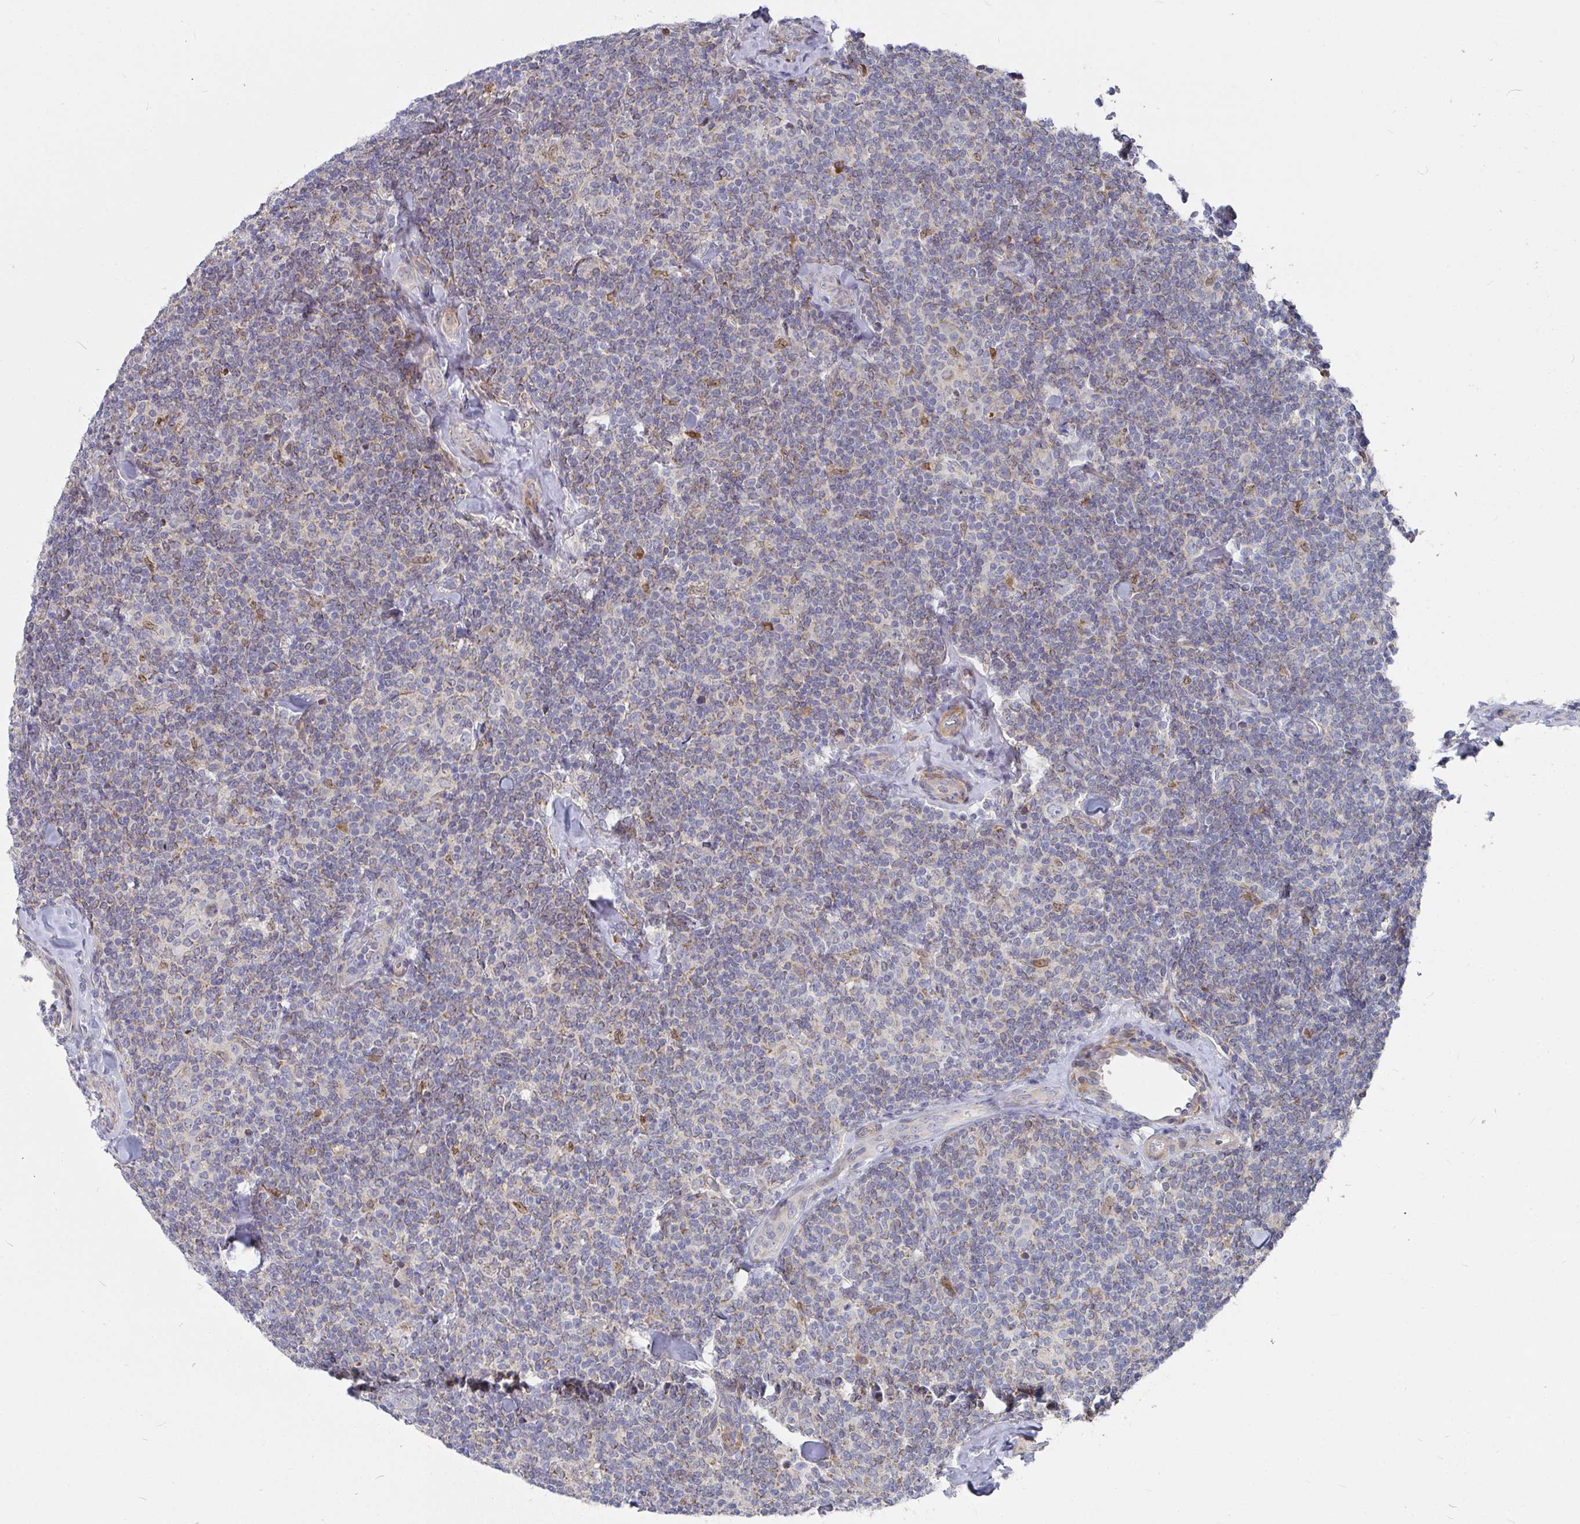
{"staining": {"intensity": "weak", "quantity": "25%-75%", "location": "cytoplasmic/membranous"}, "tissue": "lymphoma", "cell_type": "Tumor cells", "image_type": "cancer", "snomed": [{"axis": "morphology", "description": "Malignant lymphoma, non-Hodgkin's type, Low grade"}, {"axis": "topography", "description": "Lymph node"}], "caption": "Immunohistochemical staining of malignant lymphoma, non-Hodgkin's type (low-grade) demonstrates weak cytoplasmic/membranous protein expression in about 25%-75% of tumor cells. (DAB IHC with brightfield microscopy, high magnification).", "gene": "RHEBL1", "patient": {"sex": "female", "age": 56}}